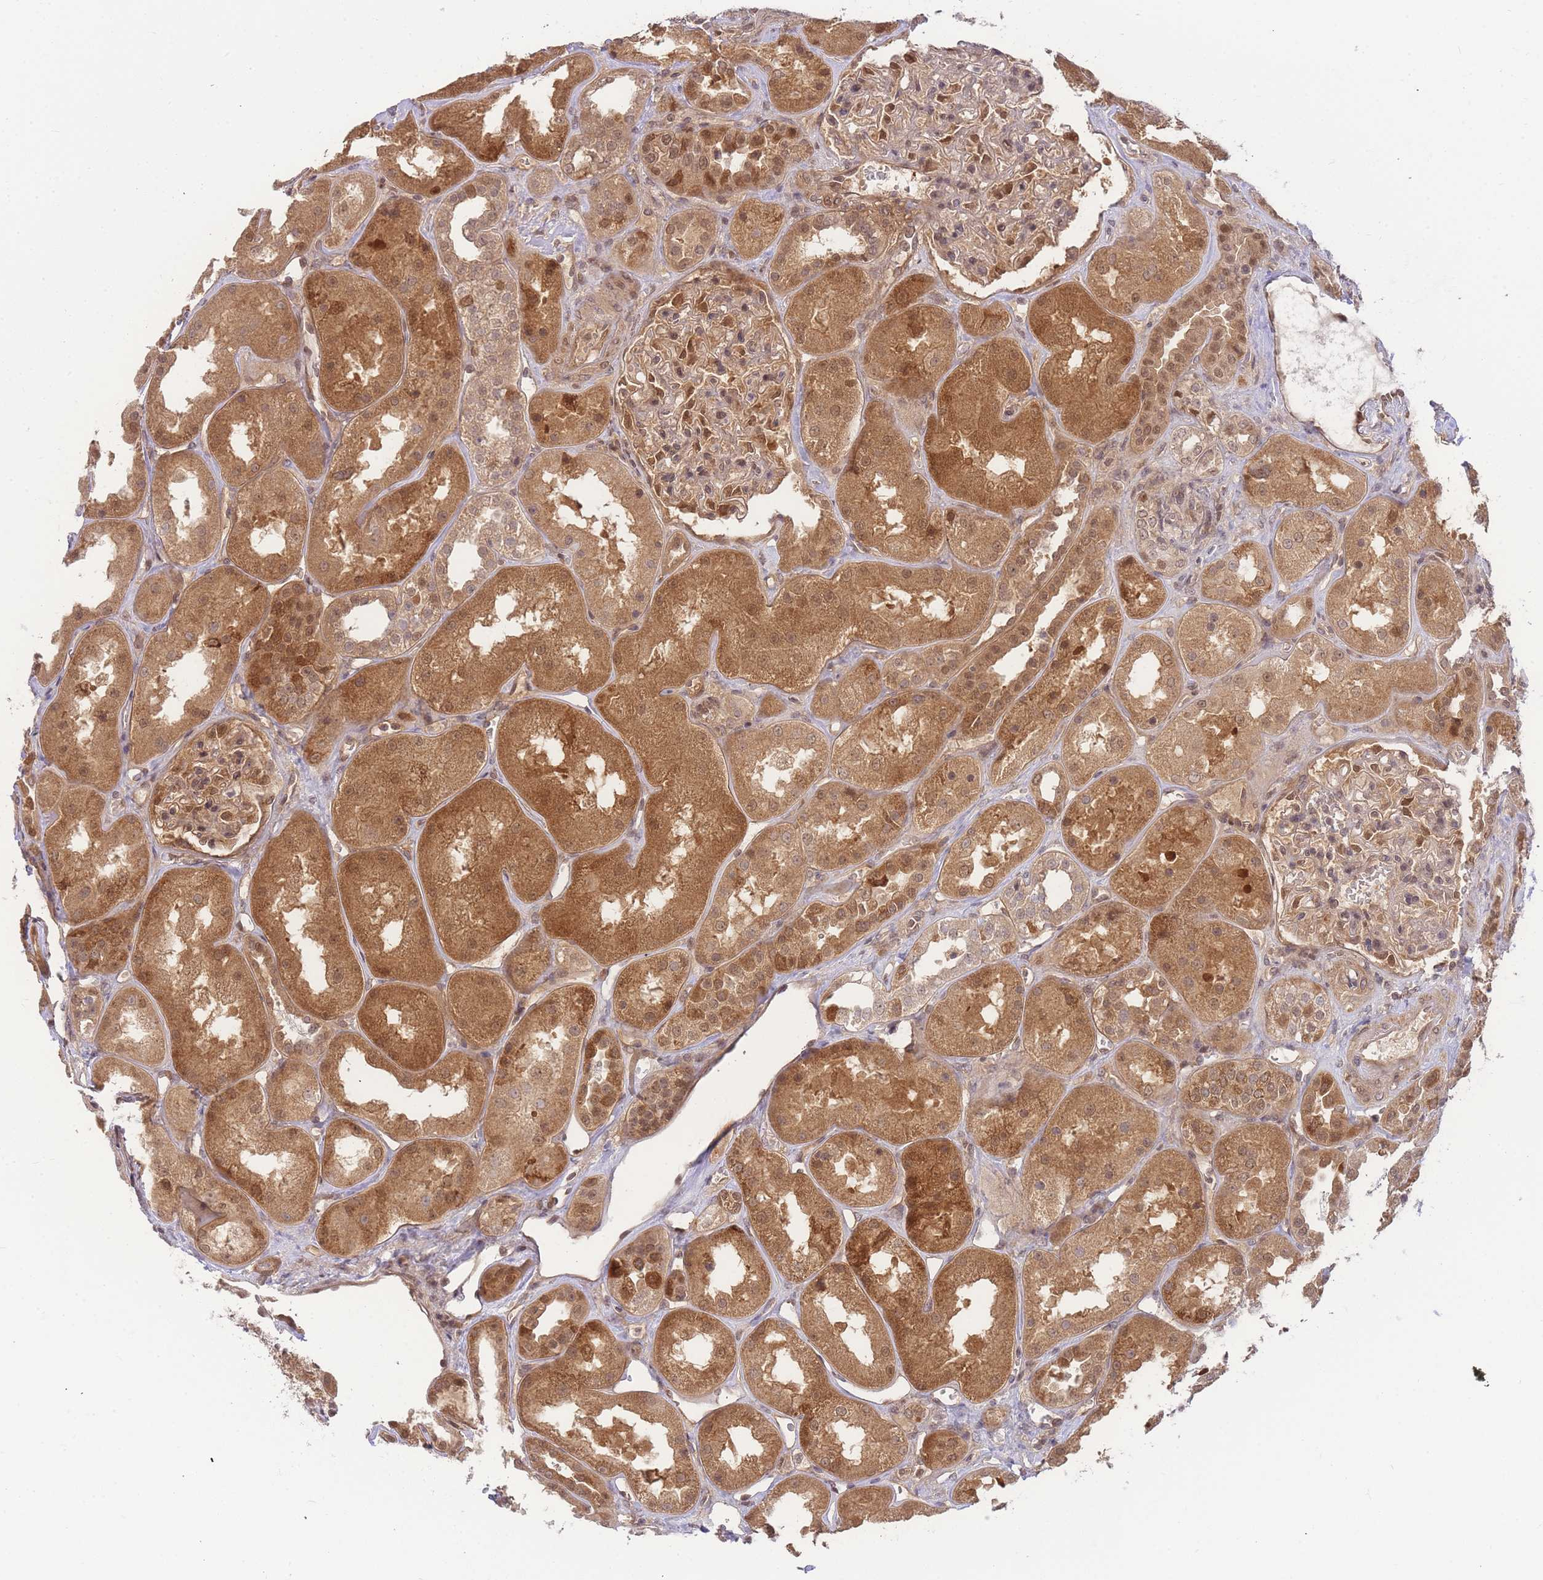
{"staining": {"intensity": "moderate", "quantity": "25%-75%", "location": "cytoplasmic/membranous,nuclear"}, "tissue": "kidney", "cell_type": "Cells in glomeruli", "image_type": "normal", "snomed": [{"axis": "morphology", "description": "Normal tissue, NOS"}, {"axis": "topography", "description": "Kidney"}], "caption": "Immunohistochemical staining of benign kidney demonstrates moderate cytoplasmic/membranous,nuclear protein positivity in approximately 25%-75% of cells in glomeruli.", "gene": "KIAA1191", "patient": {"sex": "male", "age": 70}}